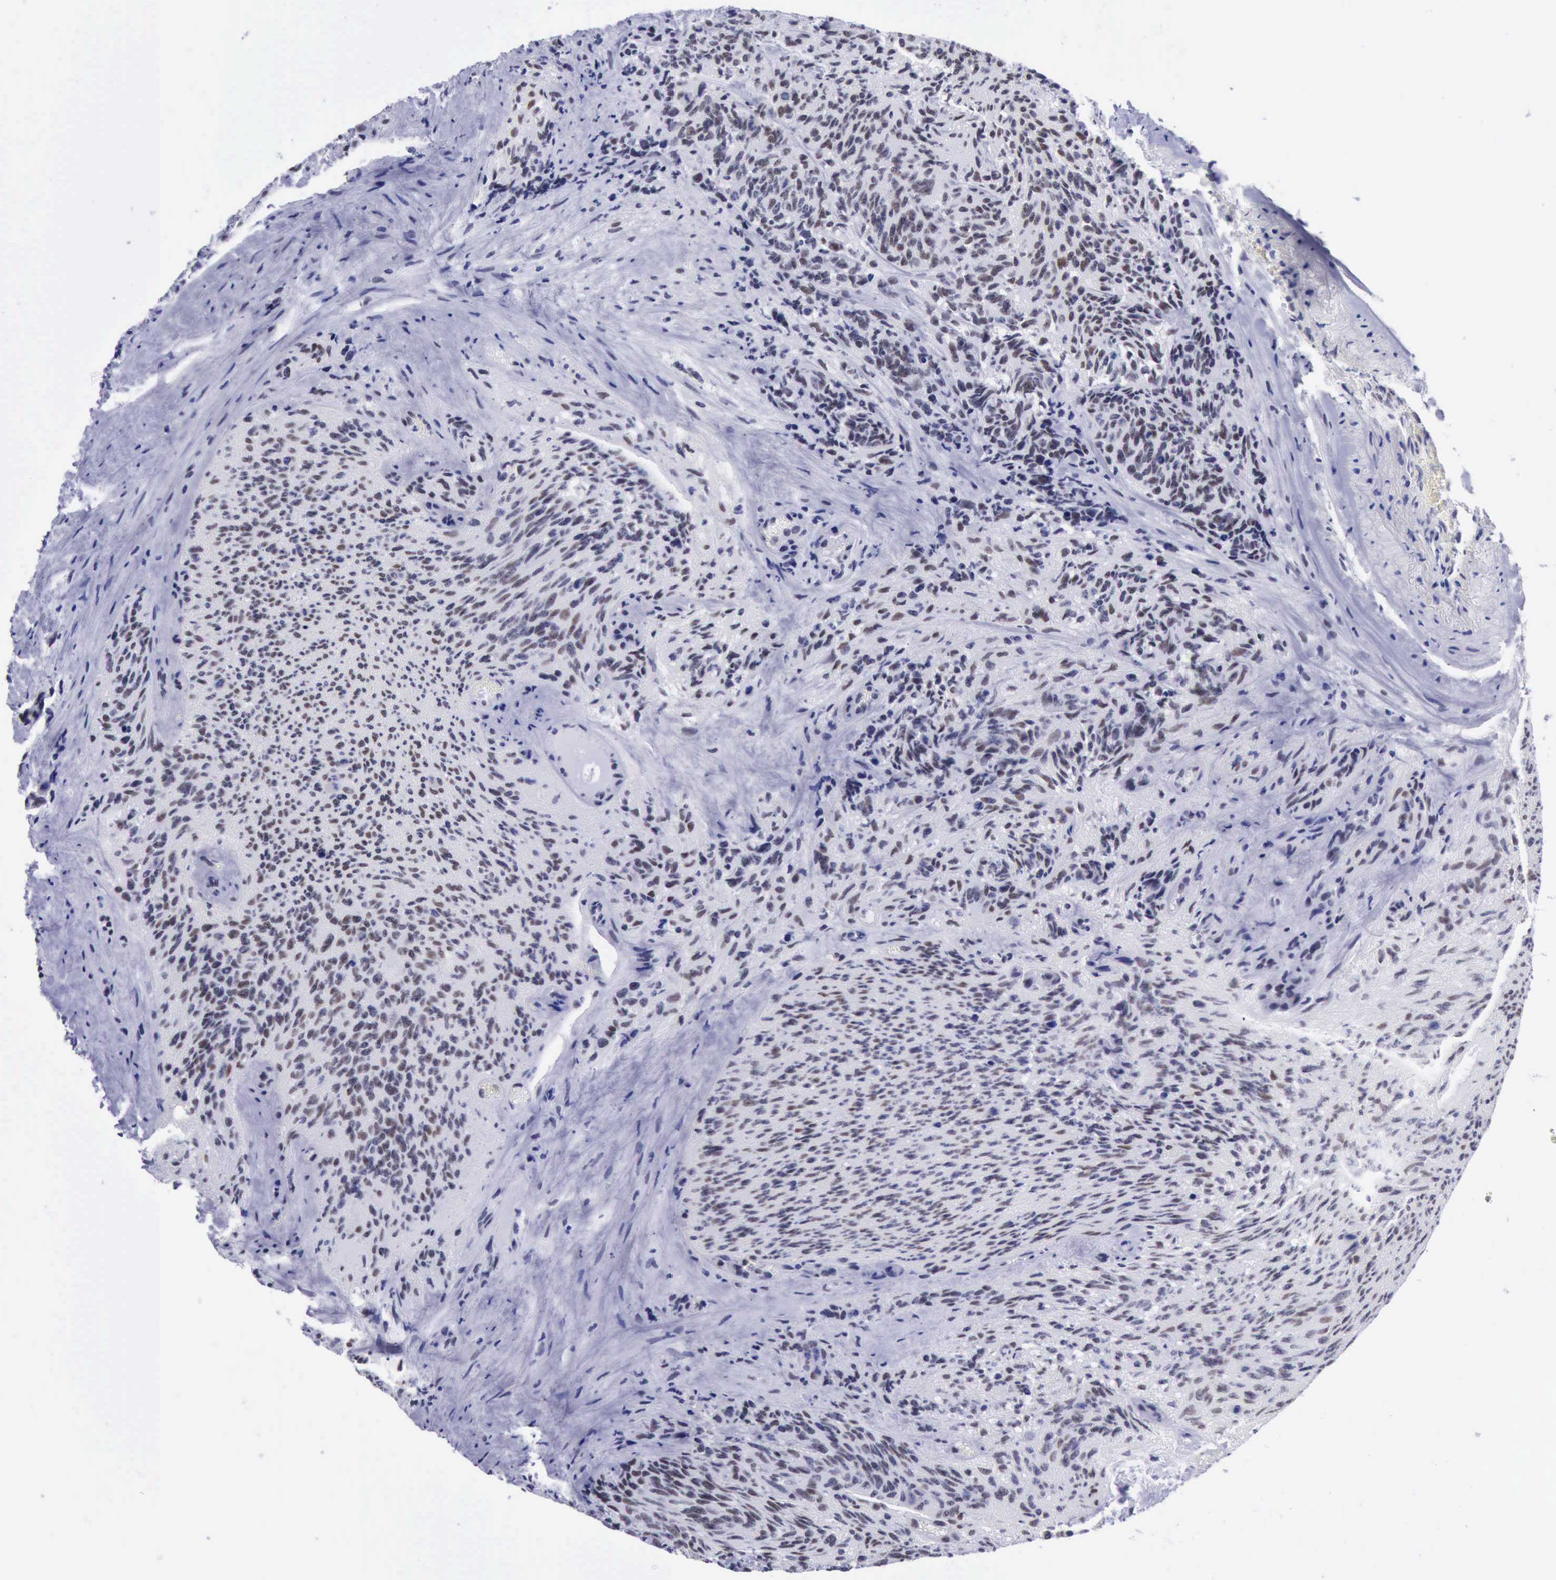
{"staining": {"intensity": "moderate", "quantity": "25%-75%", "location": "nuclear"}, "tissue": "glioma", "cell_type": "Tumor cells", "image_type": "cancer", "snomed": [{"axis": "morphology", "description": "Glioma, malignant, High grade"}, {"axis": "topography", "description": "Brain"}], "caption": "An immunohistochemistry image of neoplastic tissue is shown. Protein staining in brown labels moderate nuclear positivity in malignant glioma (high-grade) within tumor cells.", "gene": "ERCC4", "patient": {"sex": "male", "age": 36}}